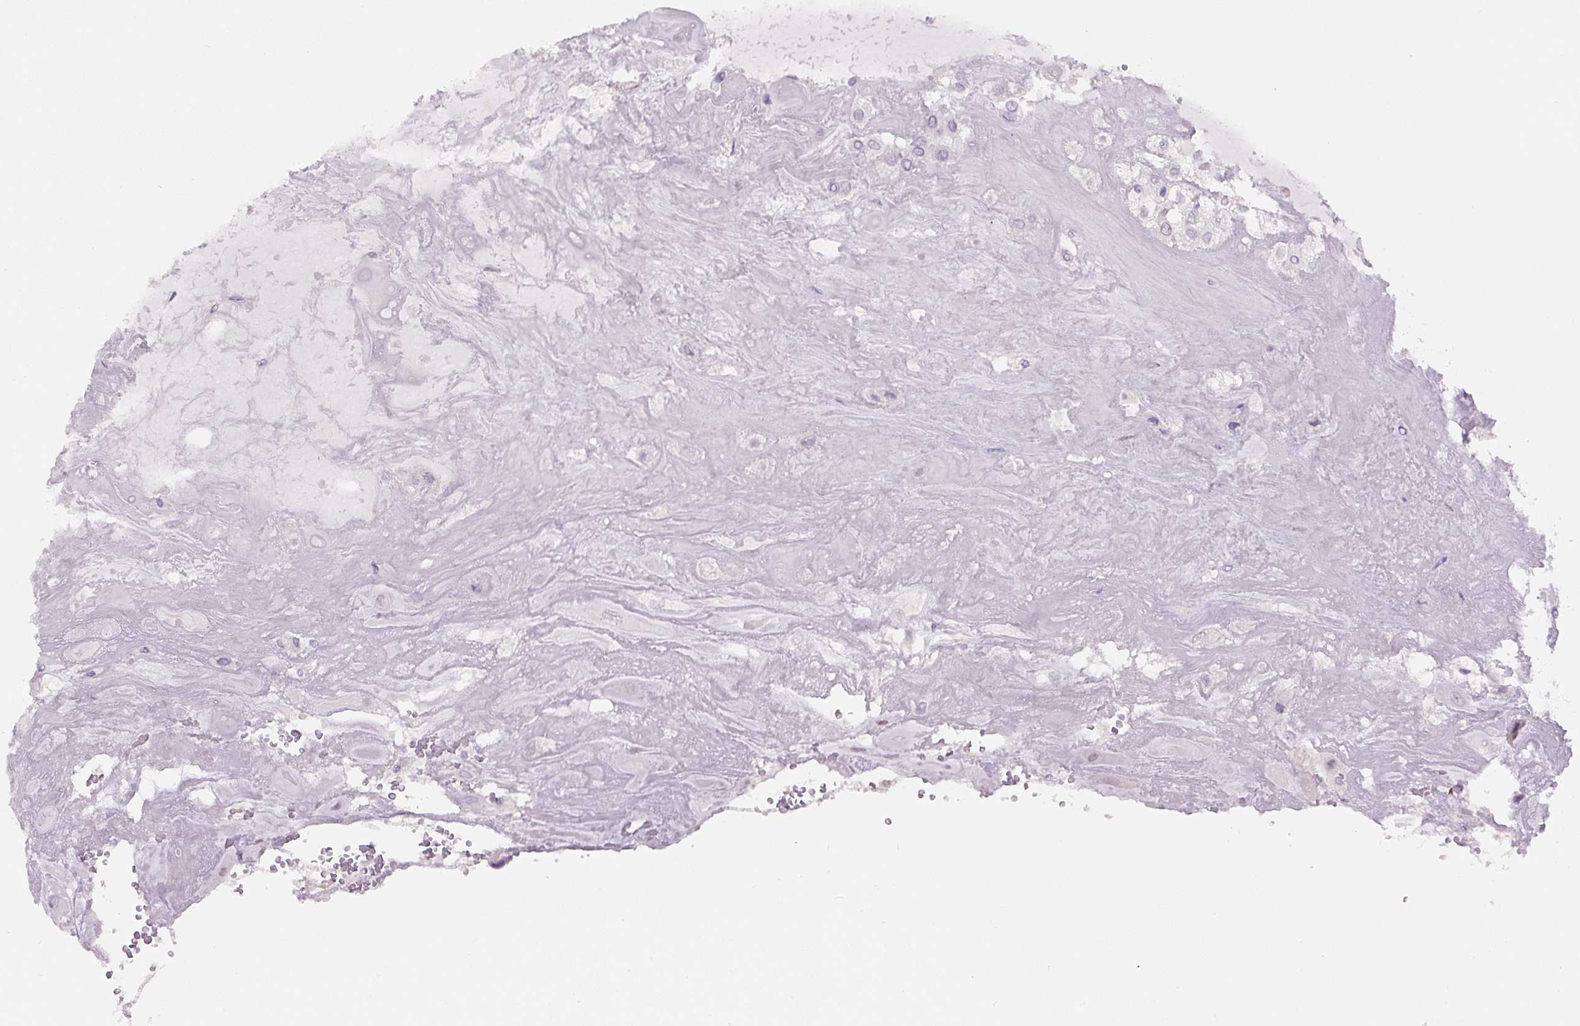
{"staining": {"intensity": "negative", "quantity": "none", "location": "none"}, "tissue": "placenta", "cell_type": "Decidual cells", "image_type": "normal", "snomed": [{"axis": "morphology", "description": "Normal tissue, NOS"}, {"axis": "topography", "description": "Placenta"}], "caption": "IHC image of unremarkable human placenta stained for a protein (brown), which exhibits no expression in decidual cells. (DAB immunohistochemistry (IHC) visualized using brightfield microscopy, high magnification).", "gene": "SIX1", "patient": {"sex": "female", "age": 32}}